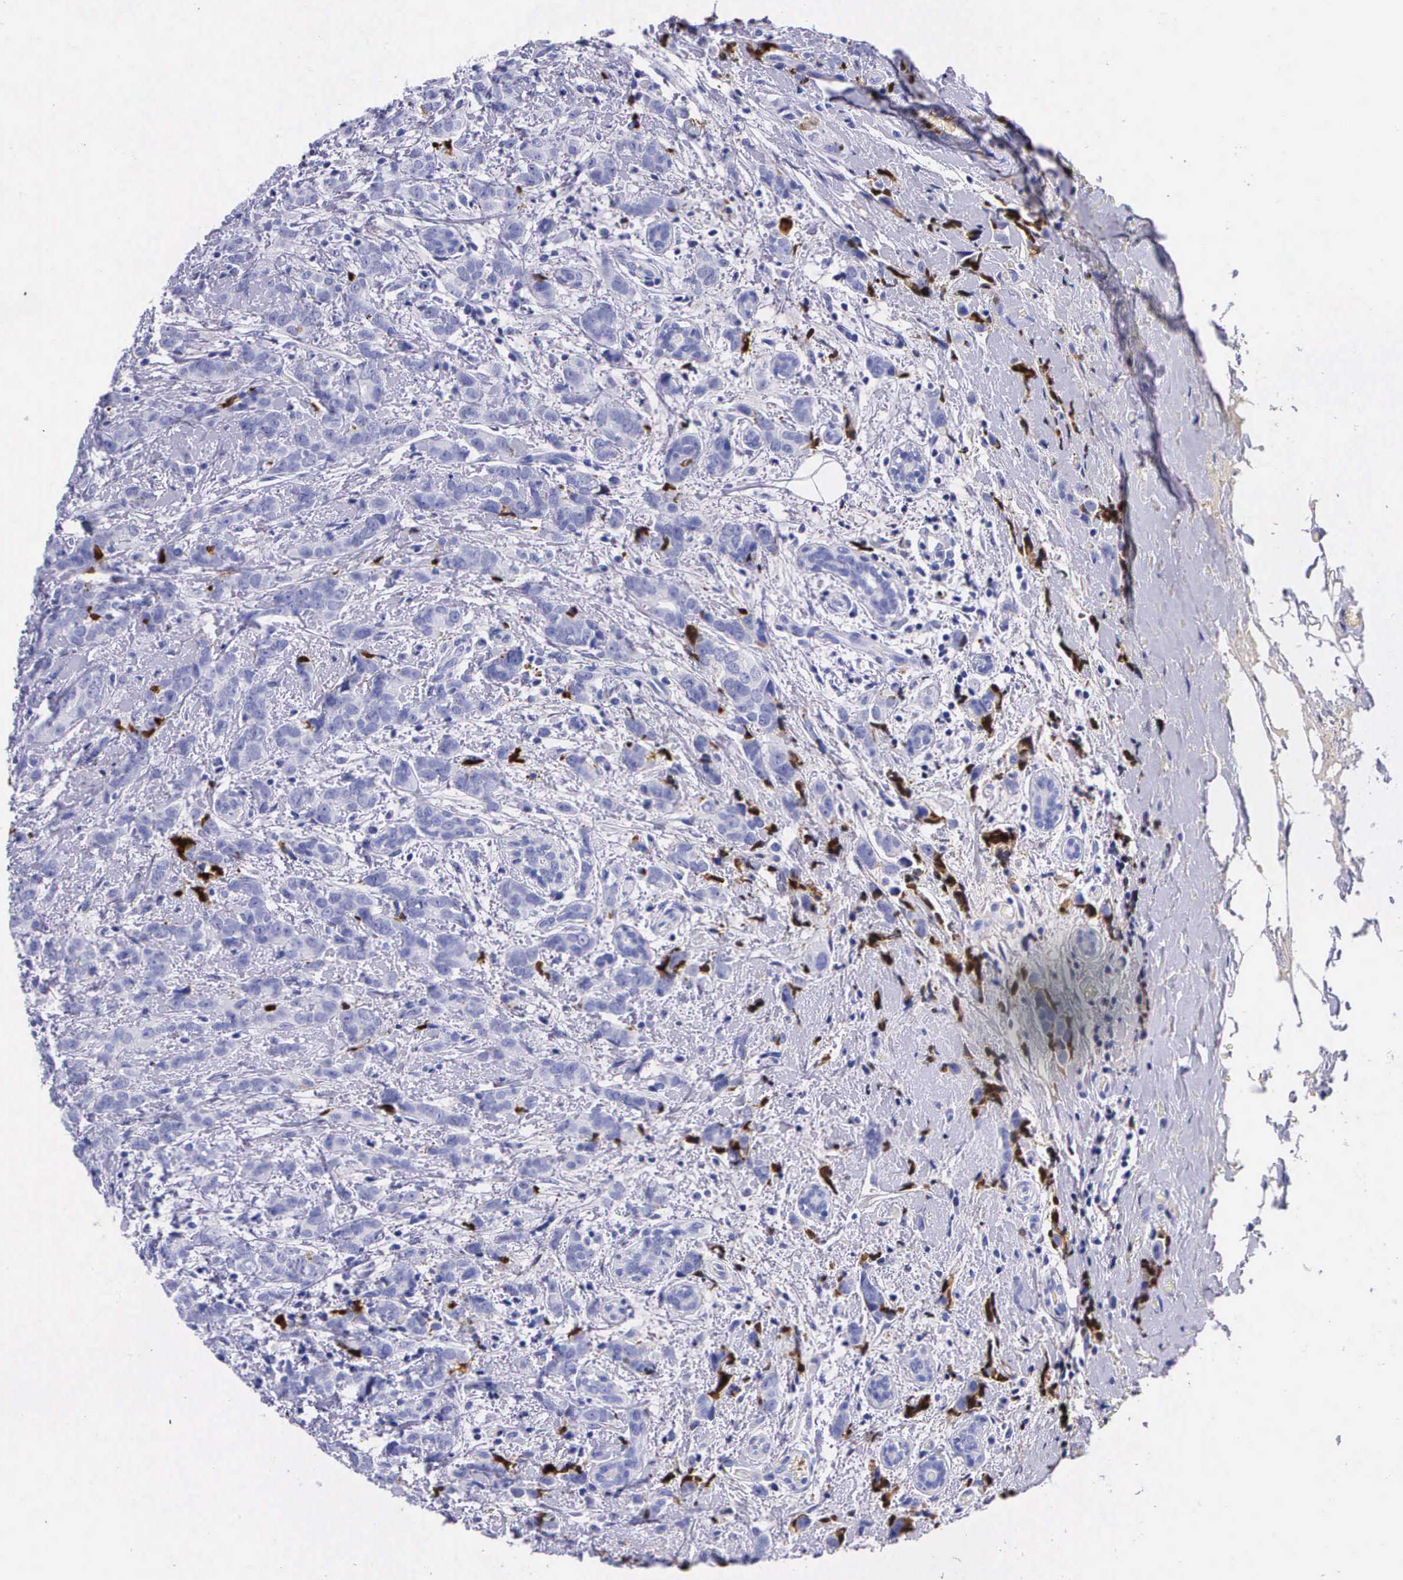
{"staining": {"intensity": "negative", "quantity": "none", "location": "none"}, "tissue": "breast cancer", "cell_type": "Tumor cells", "image_type": "cancer", "snomed": [{"axis": "morphology", "description": "Duct carcinoma"}, {"axis": "topography", "description": "Breast"}], "caption": "There is no significant expression in tumor cells of breast cancer (intraductal carcinoma). (DAB (3,3'-diaminobenzidine) immunohistochemistry with hematoxylin counter stain).", "gene": "PLG", "patient": {"sex": "female", "age": 53}}